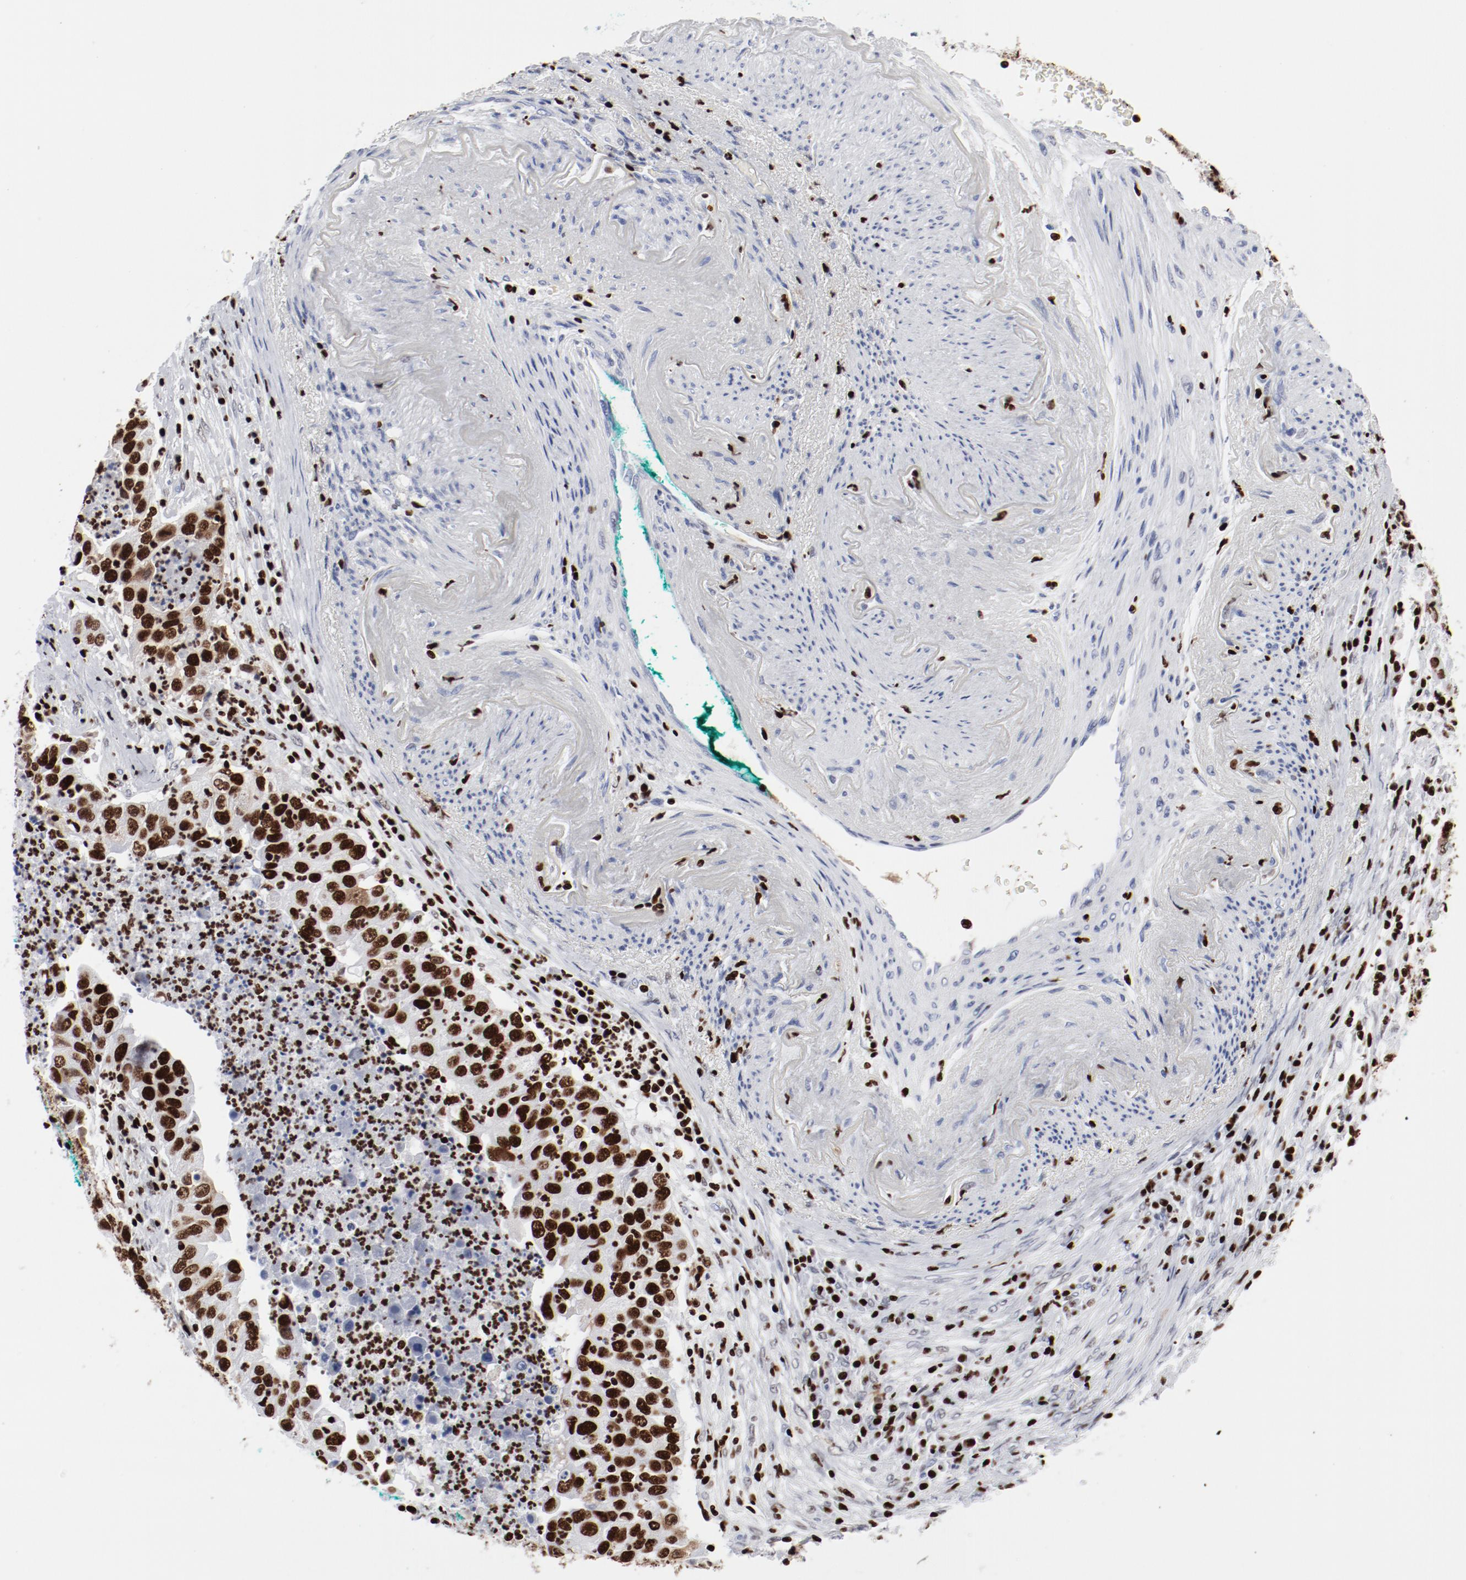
{"staining": {"intensity": "strong", "quantity": ">75%", "location": "nuclear"}, "tissue": "lung cancer", "cell_type": "Tumor cells", "image_type": "cancer", "snomed": [{"axis": "morphology", "description": "Squamous cell carcinoma, NOS"}, {"axis": "topography", "description": "Lung"}], "caption": "Immunohistochemistry (DAB (3,3'-diaminobenzidine)) staining of human lung cancer (squamous cell carcinoma) displays strong nuclear protein staining in about >75% of tumor cells.", "gene": "SMARCC2", "patient": {"sex": "male", "age": 64}}